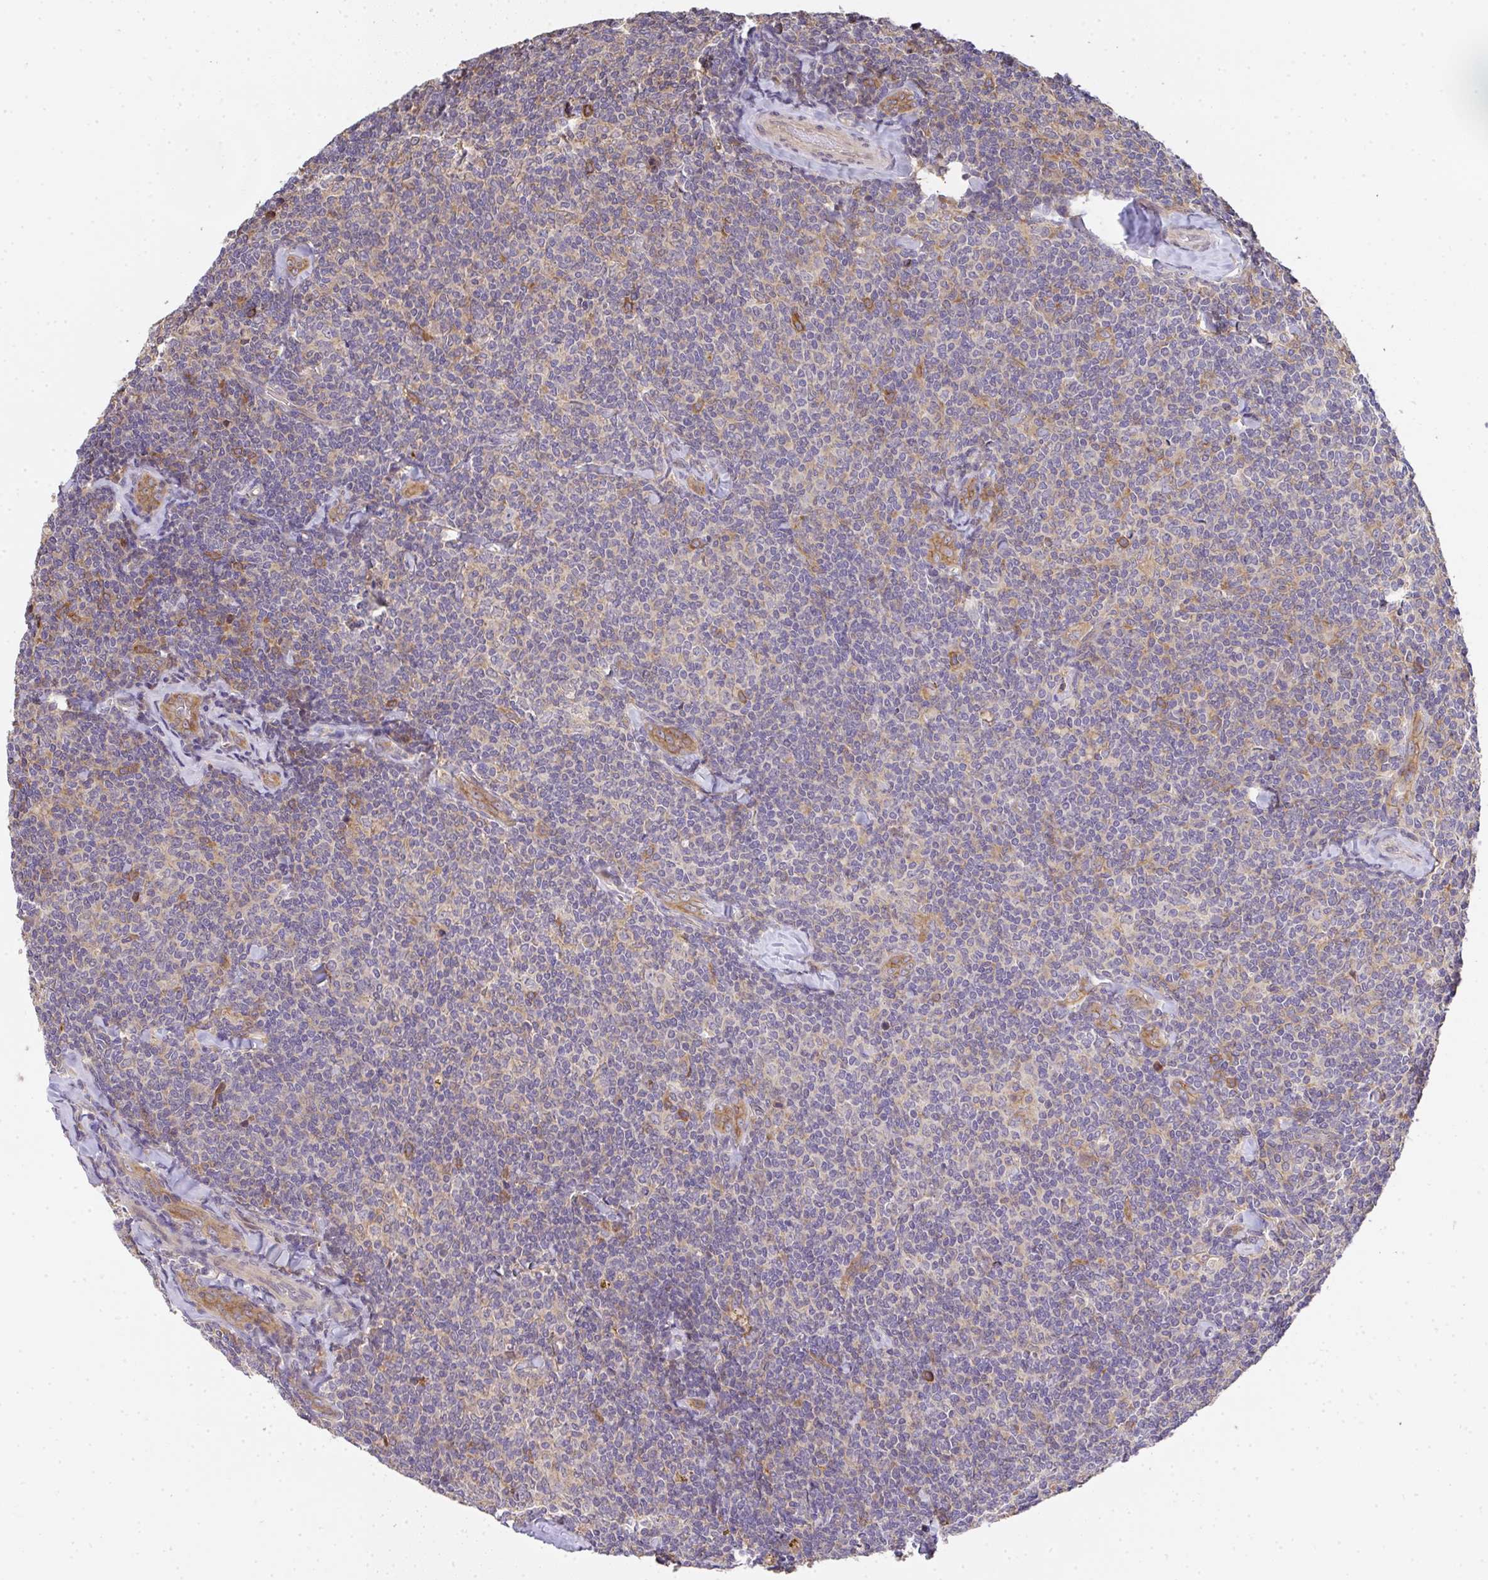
{"staining": {"intensity": "negative", "quantity": "none", "location": "none"}, "tissue": "lymphoma", "cell_type": "Tumor cells", "image_type": "cancer", "snomed": [{"axis": "morphology", "description": "Malignant lymphoma, non-Hodgkin's type, Low grade"}, {"axis": "topography", "description": "Lymph node"}], "caption": "Tumor cells show no significant protein expression in lymphoma.", "gene": "EEF1AKMT1", "patient": {"sex": "female", "age": 56}}